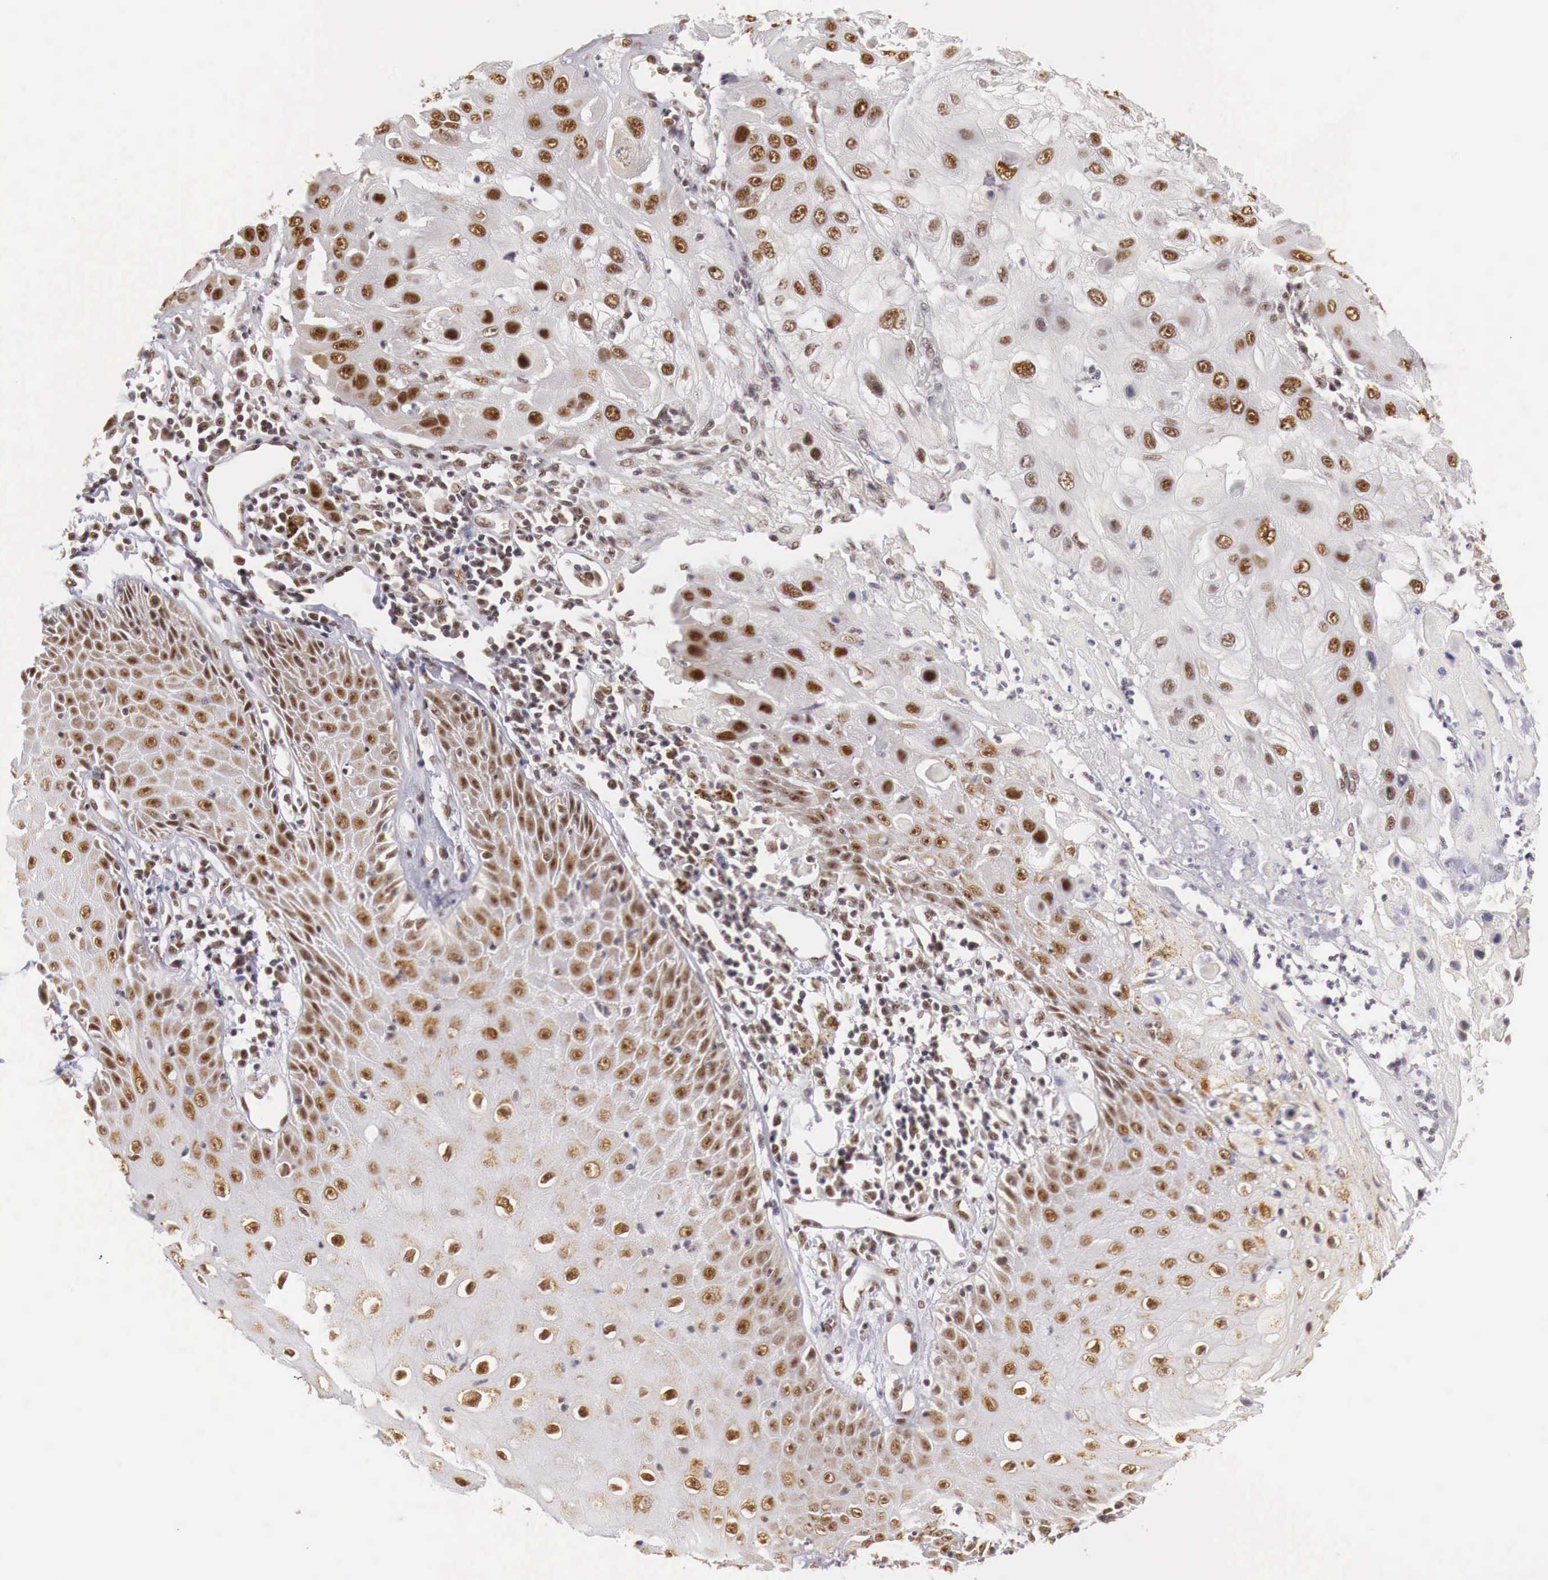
{"staining": {"intensity": "weak", "quantity": ">75%", "location": "cytoplasmic/membranous,nuclear"}, "tissue": "skin cancer", "cell_type": "Tumor cells", "image_type": "cancer", "snomed": [{"axis": "morphology", "description": "Squamous cell carcinoma, NOS"}, {"axis": "topography", "description": "Skin"}, {"axis": "topography", "description": "Anal"}], "caption": "Skin cancer (squamous cell carcinoma) stained with a protein marker reveals weak staining in tumor cells.", "gene": "GPKOW", "patient": {"sex": "male", "age": 61}}